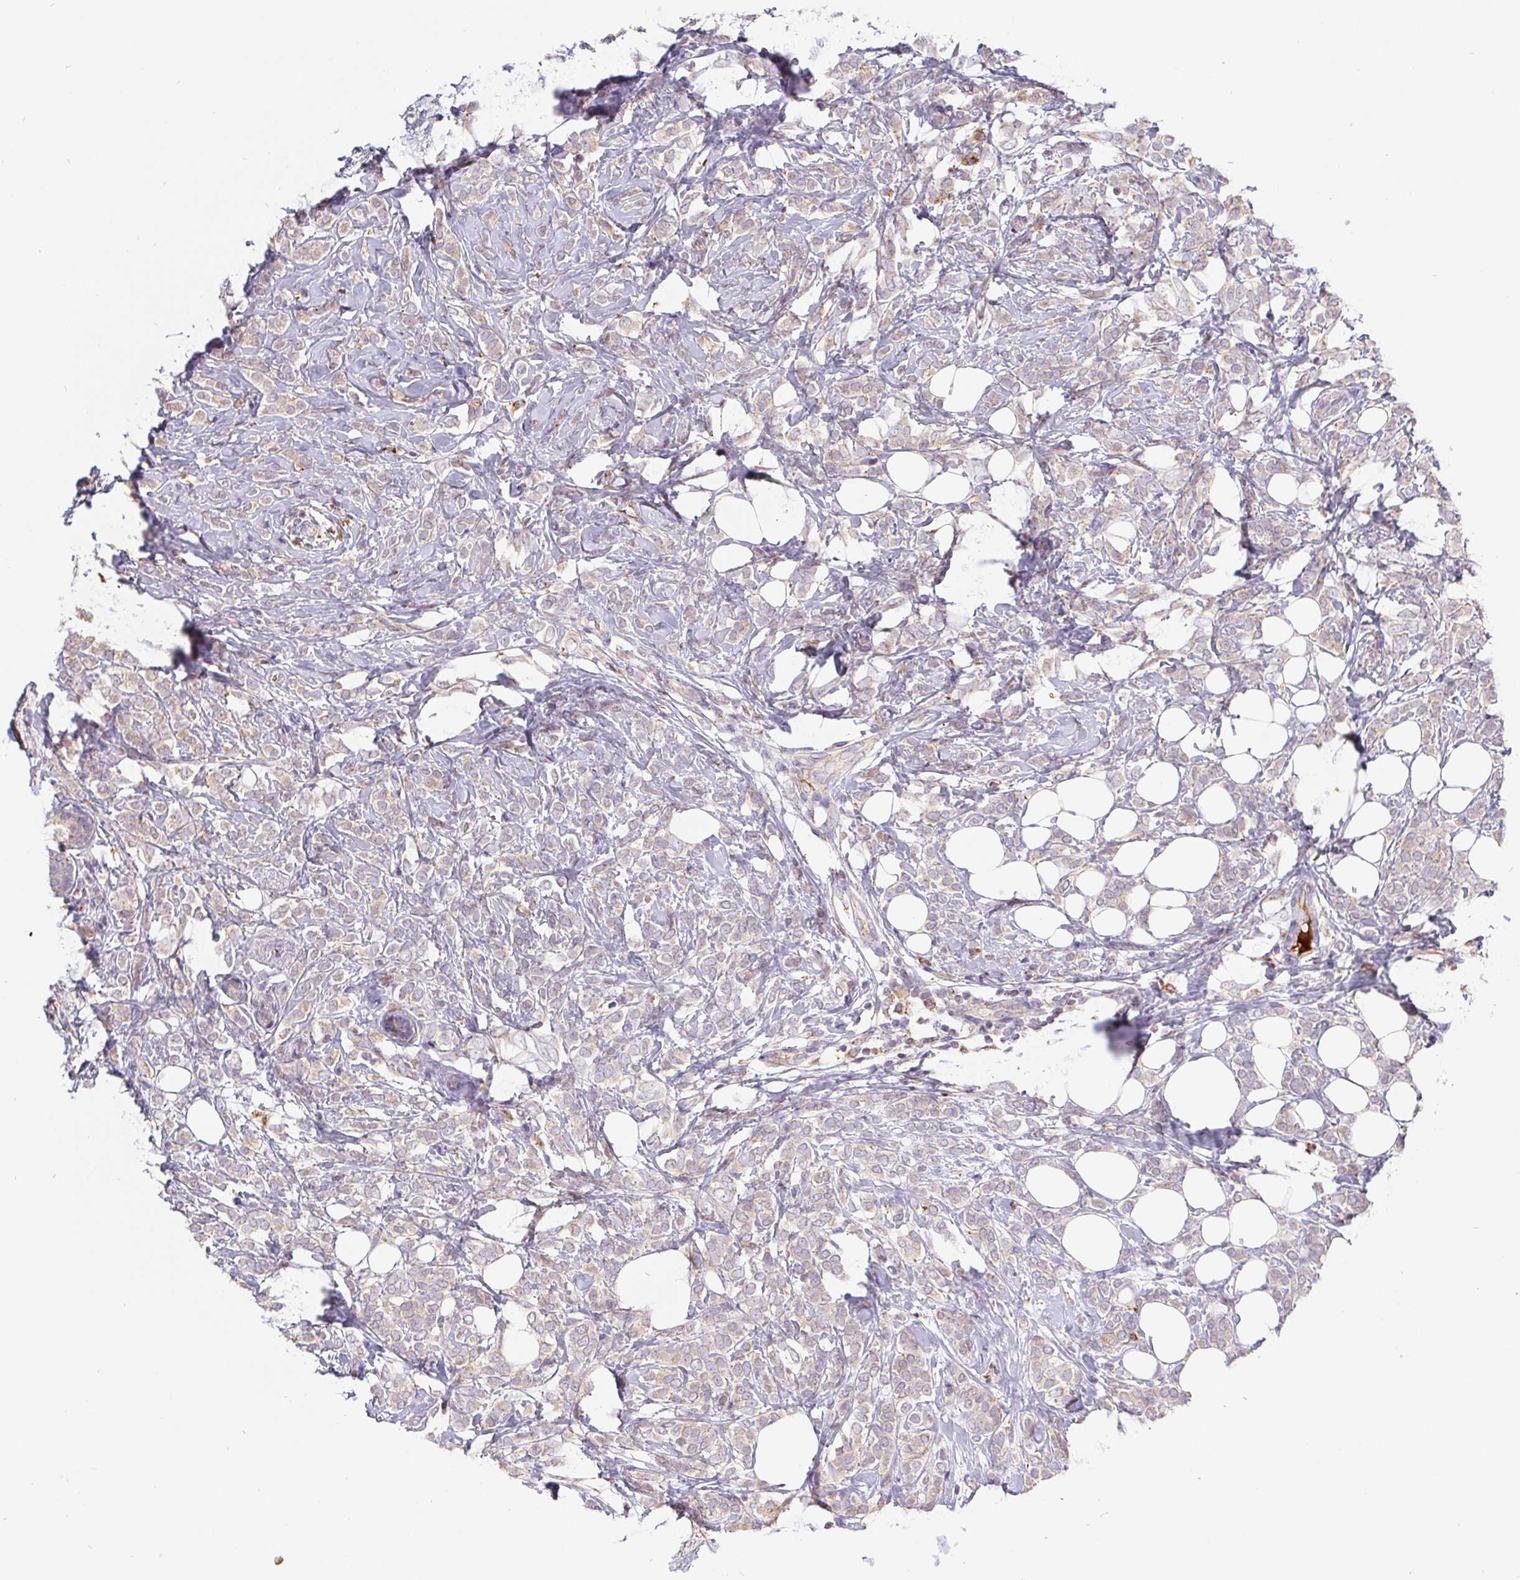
{"staining": {"intensity": "weak", "quantity": "25%-75%", "location": "cytoplasmic/membranous"}, "tissue": "breast cancer", "cell_type": "Tumor cells", "image_type": "cancer", "snomed": [{"axis": "morphology", "description": "Lobular carcinoma"}, {"axis": "topography", "description": "Breast"}], "caption": "IHC staining of breast cancer (lobular carcinoma), which exhibits low levels of weak cytoplasmic/membranous positivity in about 25%-75% of tumor cells indicating weak cytoplasmic/membranous protein staining. The staining was performed using DAB (3,3'-diaminobenzidine) (brown) for protein detection and nuclei were counterstained in hematoxylin (blue).", "gene": "EMC6", "patient": {"sex": "female", "age": 49}}